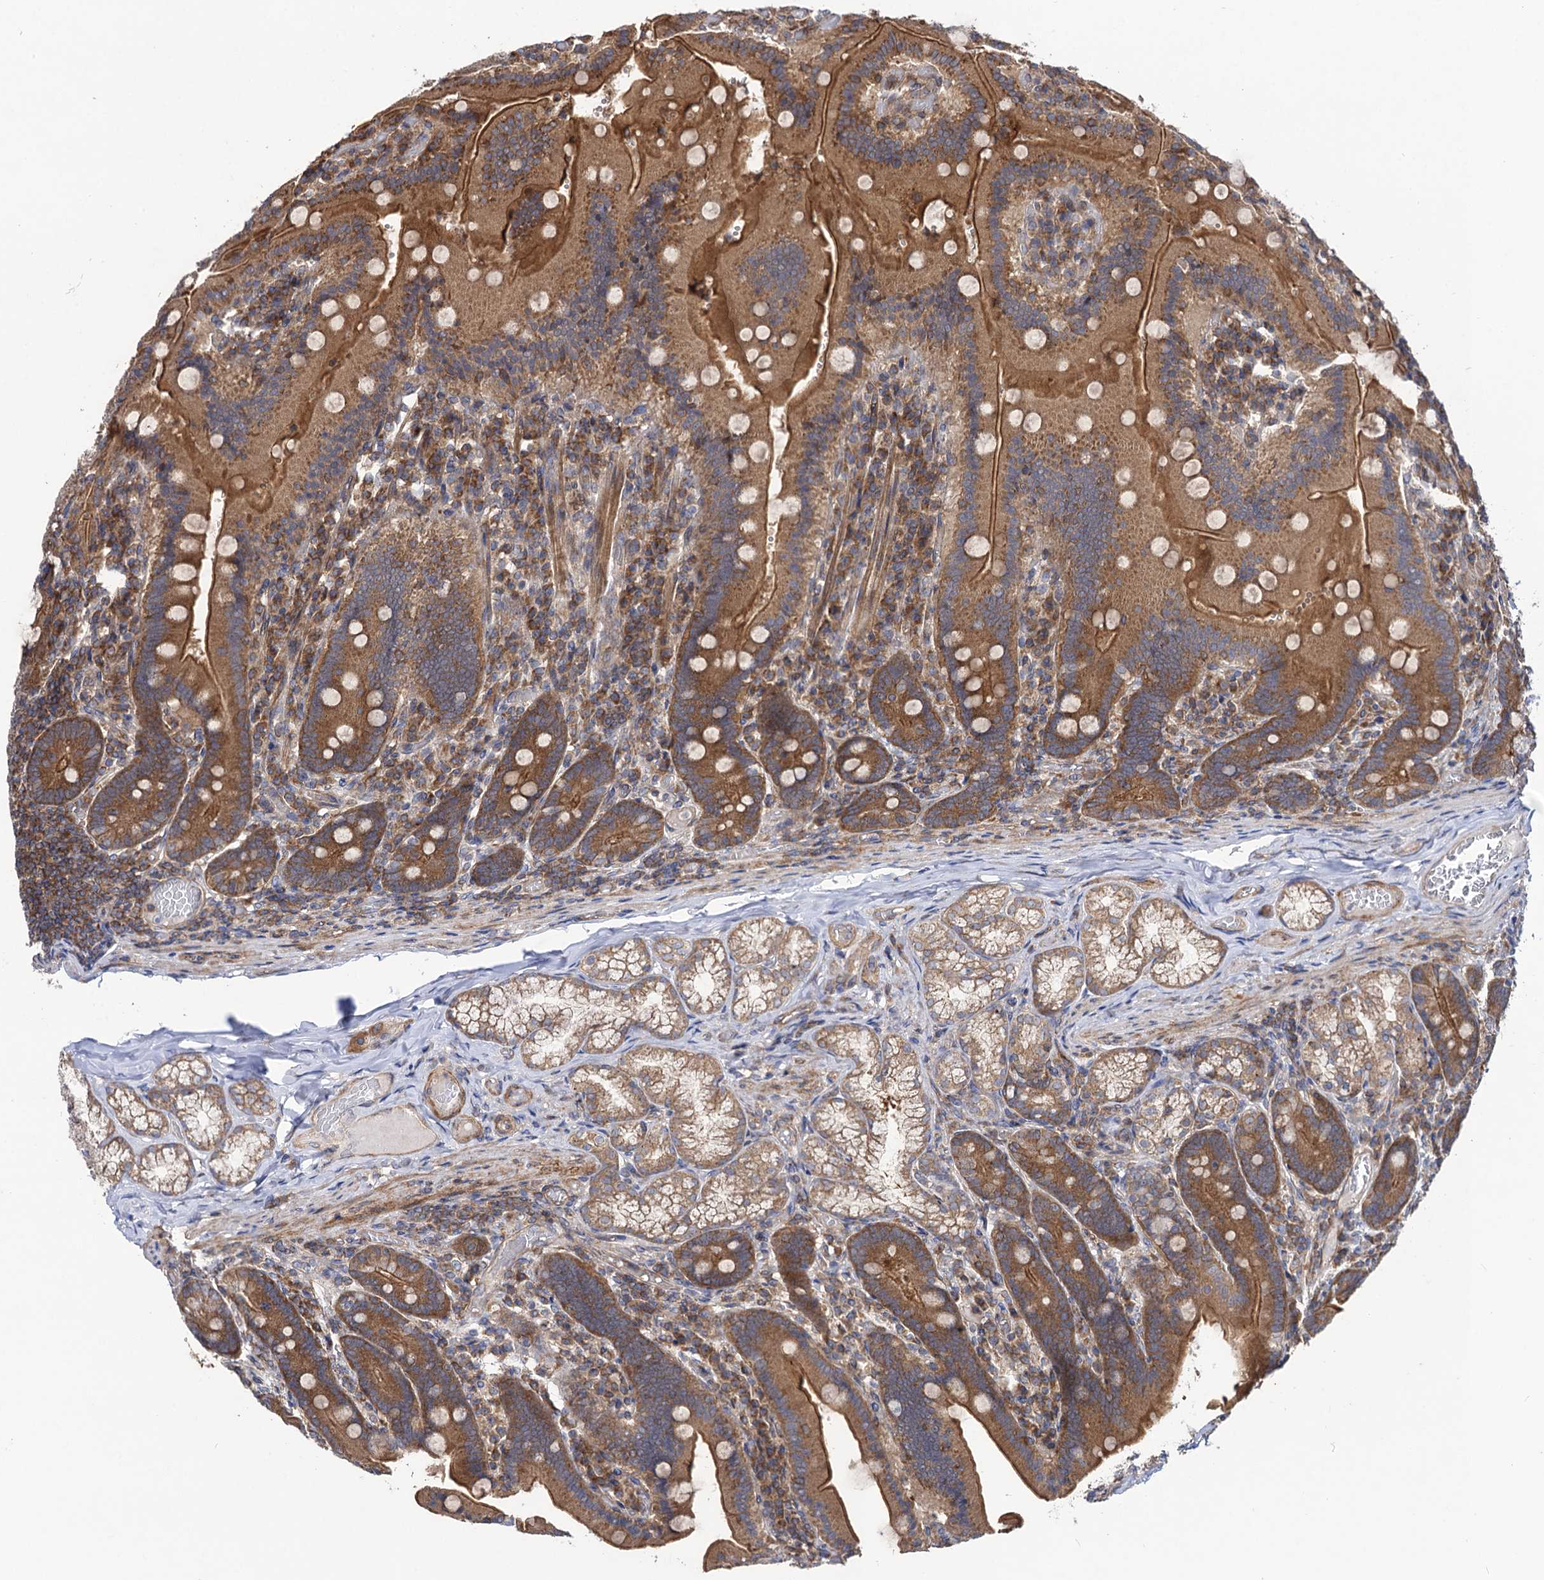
{"staining": {"intensity": "strong", "quantity": ">75%", "location": "cytoplasmic/membranous"}, "tissue": "duodenum", "cell_type": "Glandular cells", "image_type": "normal", "snomed": [{"axis": "morphology", "description": "Normal tissue, NOS"}, {"axis": "topography", "description": "Duodenum"}], "caption": "Duodenum stained with DAB immunohistochemistry demonstrates high levels of strong cytoplasmic/membranous positivity in approximately >75% of glandular cells.", "gene": "DYDC1", "patient": {"sex": "female", "age": 62}}